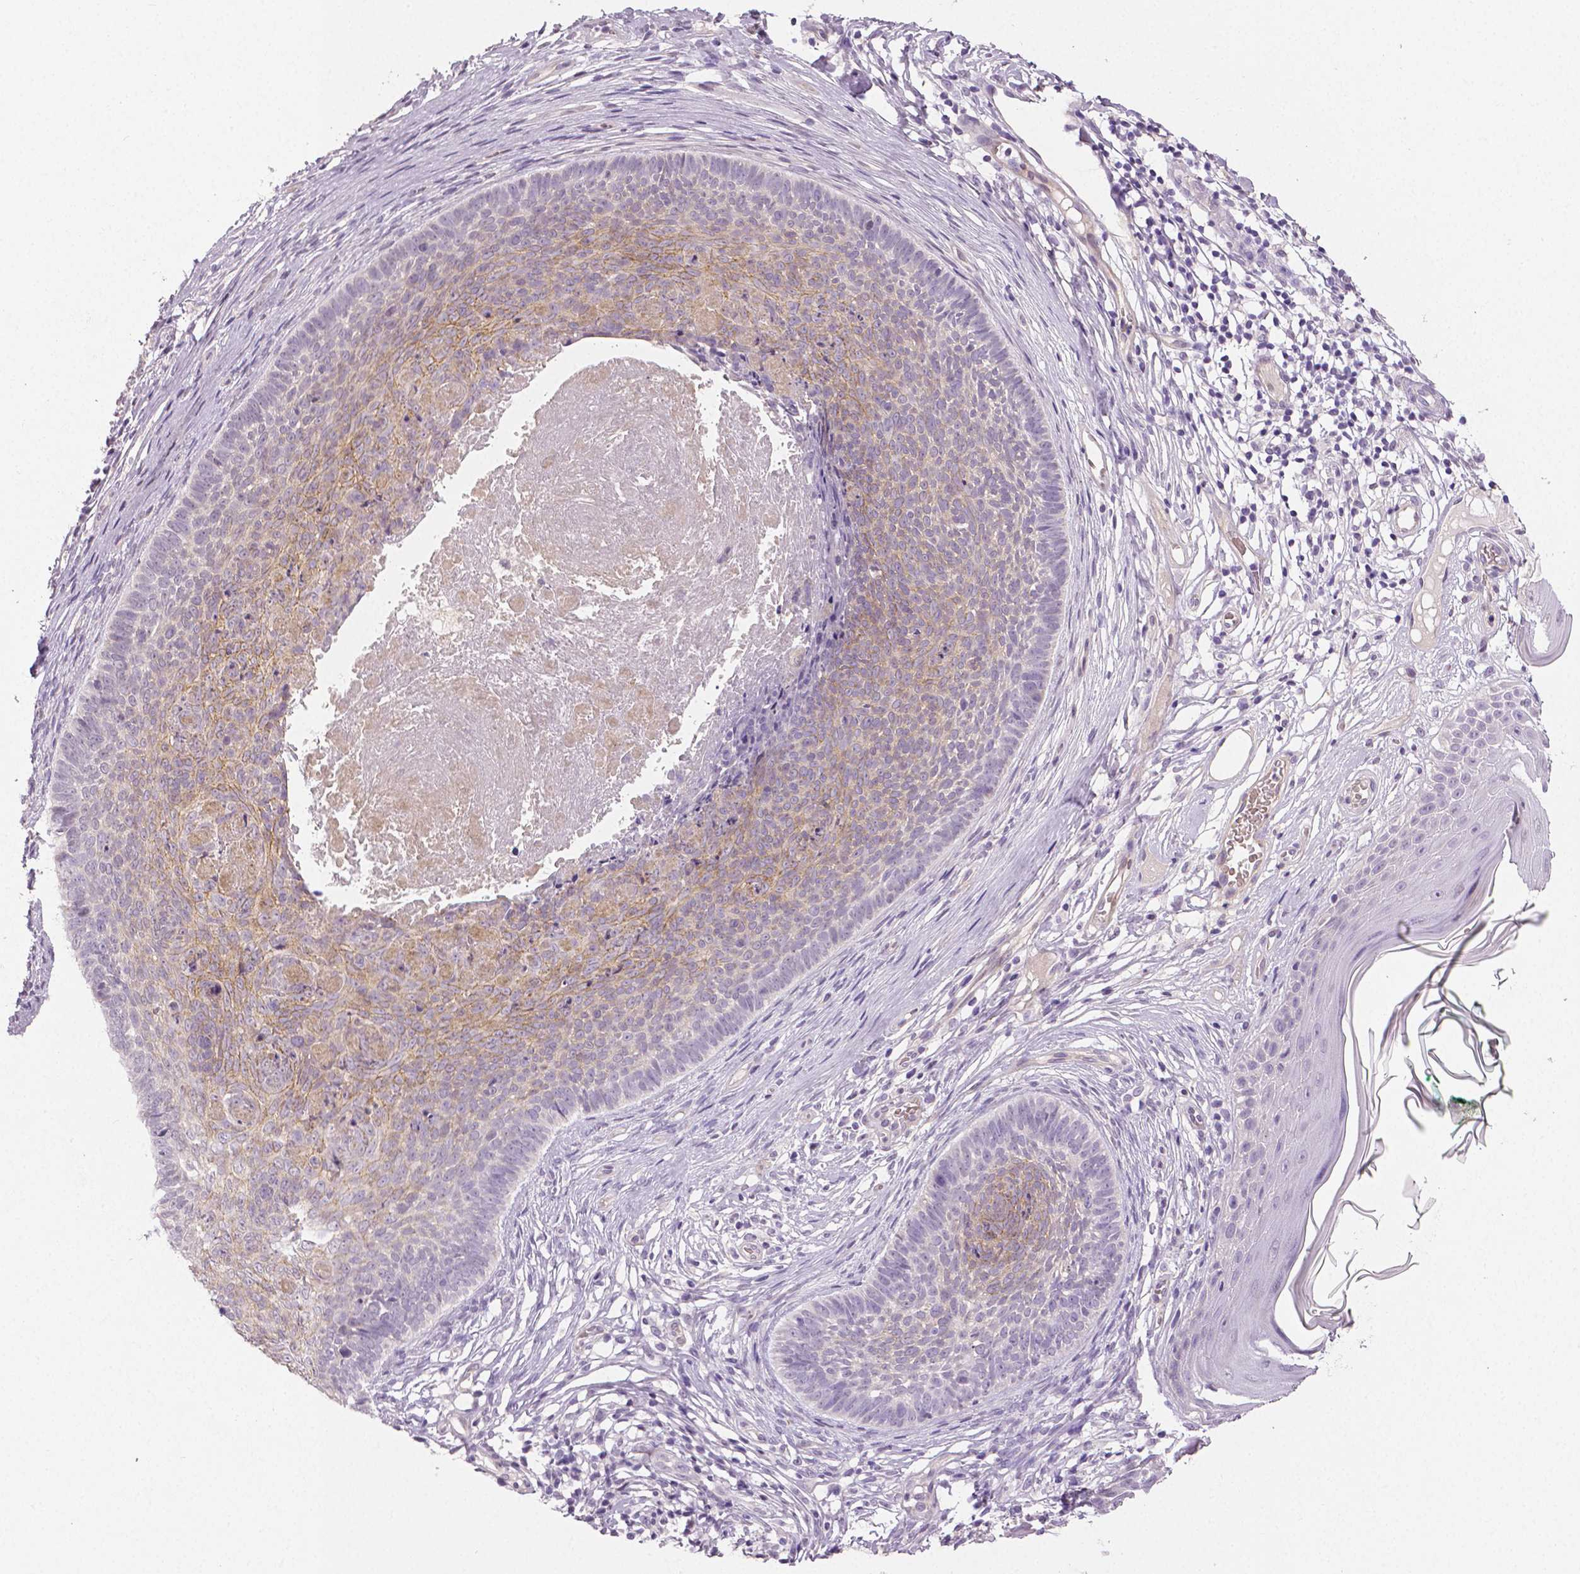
{"staining": {"intensity": "weak", "quantity": "25%-75%", "location": "cytoplasmic/membranous"}, "tissue": "skin cancer", "cell_type": "Tumor cells", "image_type": "cancer", "snomed": [{"axis": "morphology", "description": "Basal cell carcinoma"}, {"axis": "topography", "description": "Skin"}], "caption": "Brown immunohistochemical staining in human skin cancer shows weak cytoplasmic/membranous expression in approximately 25%-75% of tumor cells. (DAB (3,3'-diaminobenzidine) IHC, brown staining for protein, blue staining for nuclei).", "gene": "FLT1", "patient": {"sex": "male", "age": 85}}